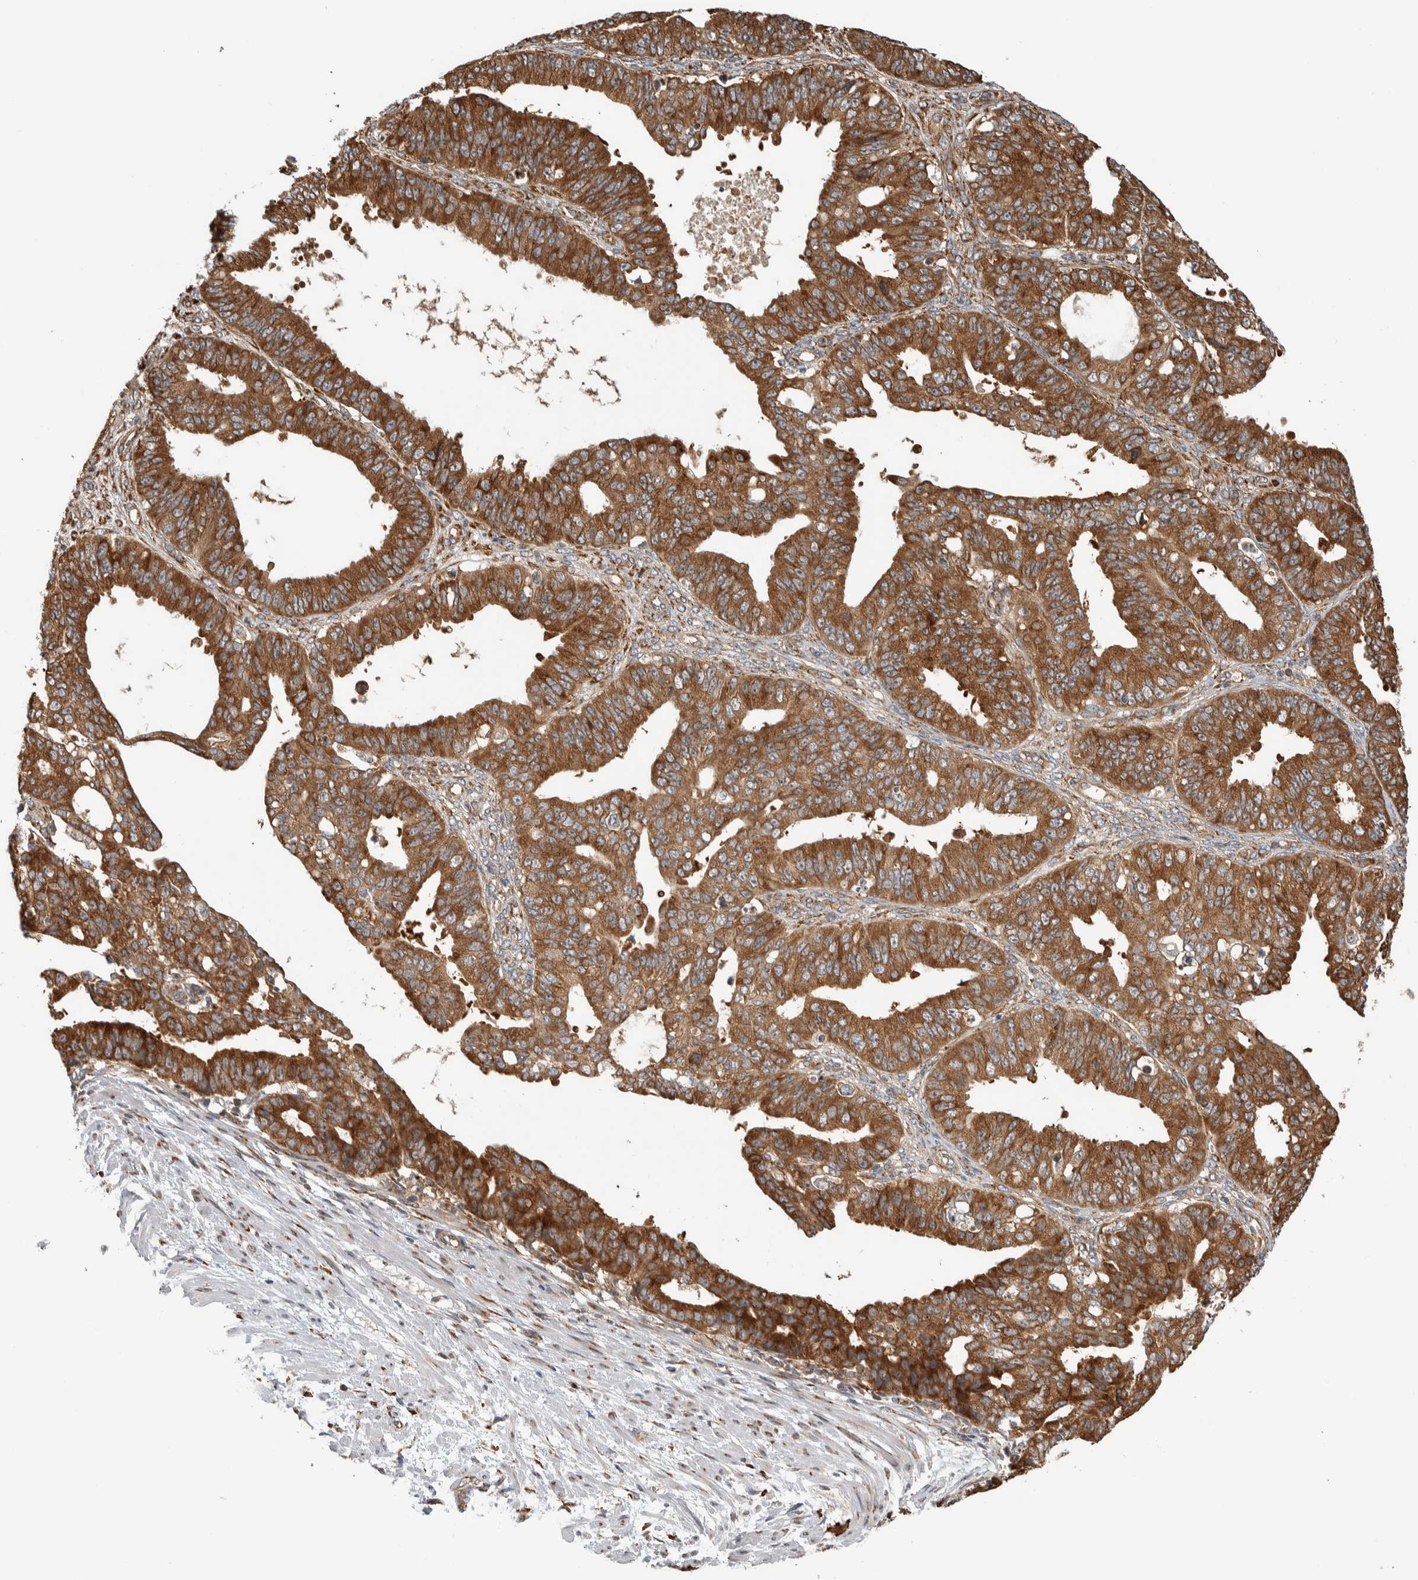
{"staining": {"intensity": "strong", "quantity": ">75%", "location": "cytoplasmic/membranous"}, "tissue": "ovarian cancer", "cell_type": "Tumor cells", "image_type": "cancer", "snomed": [{"axis": "morphology", "description": "Carcinoma, endometroid"}, {"axis": "topography", "description": "Ovary"}], "caption": "High-power microscopy captured an immunohistochemistry (IHC) photomicrograph of endometroid carcinoma (ovarian), revealing strong cytoplasmic/membranous expression in approximately >75% of tumor cells.", "gene": "EIF3H", "patient": {"sex": "female", "age": 42}}